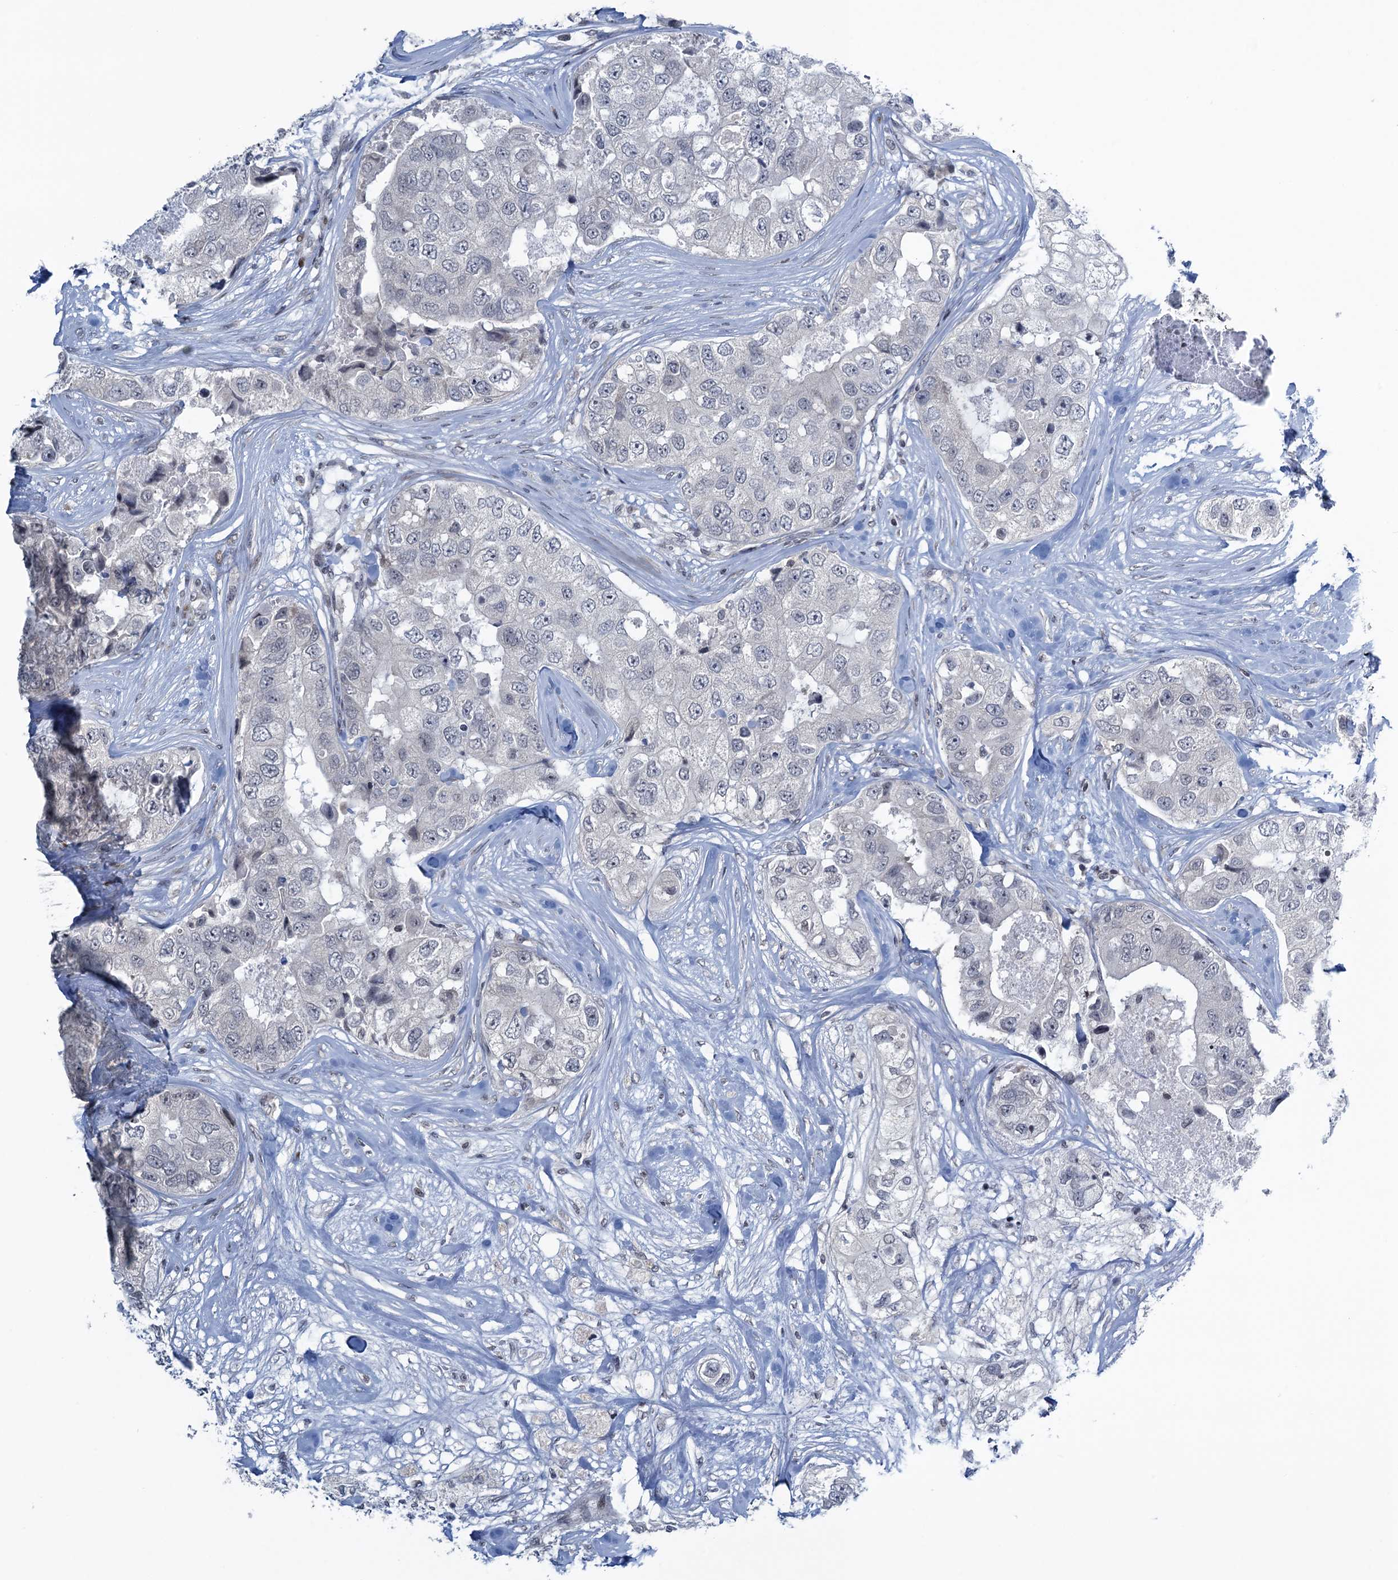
{"staining": {"intensity": "negative", "quantity": "none", "location": "none"}, "tissue": "breast cancer", "cell_type": "Tumor cells", "image_type": "cancer", "snomed": [{"axis": "morphology", "description": "Duct carcinoma"}, {"axis": "topography", "description": "Breast"}], "caption": "High power microscopy photomicrograph of an immunohistochemistry micrograph of breast intraductal carcinoma, revealing no significant expression in tumor cells.", "gene": "FYB1", "patient": {"sex": "female", "age": 62}}